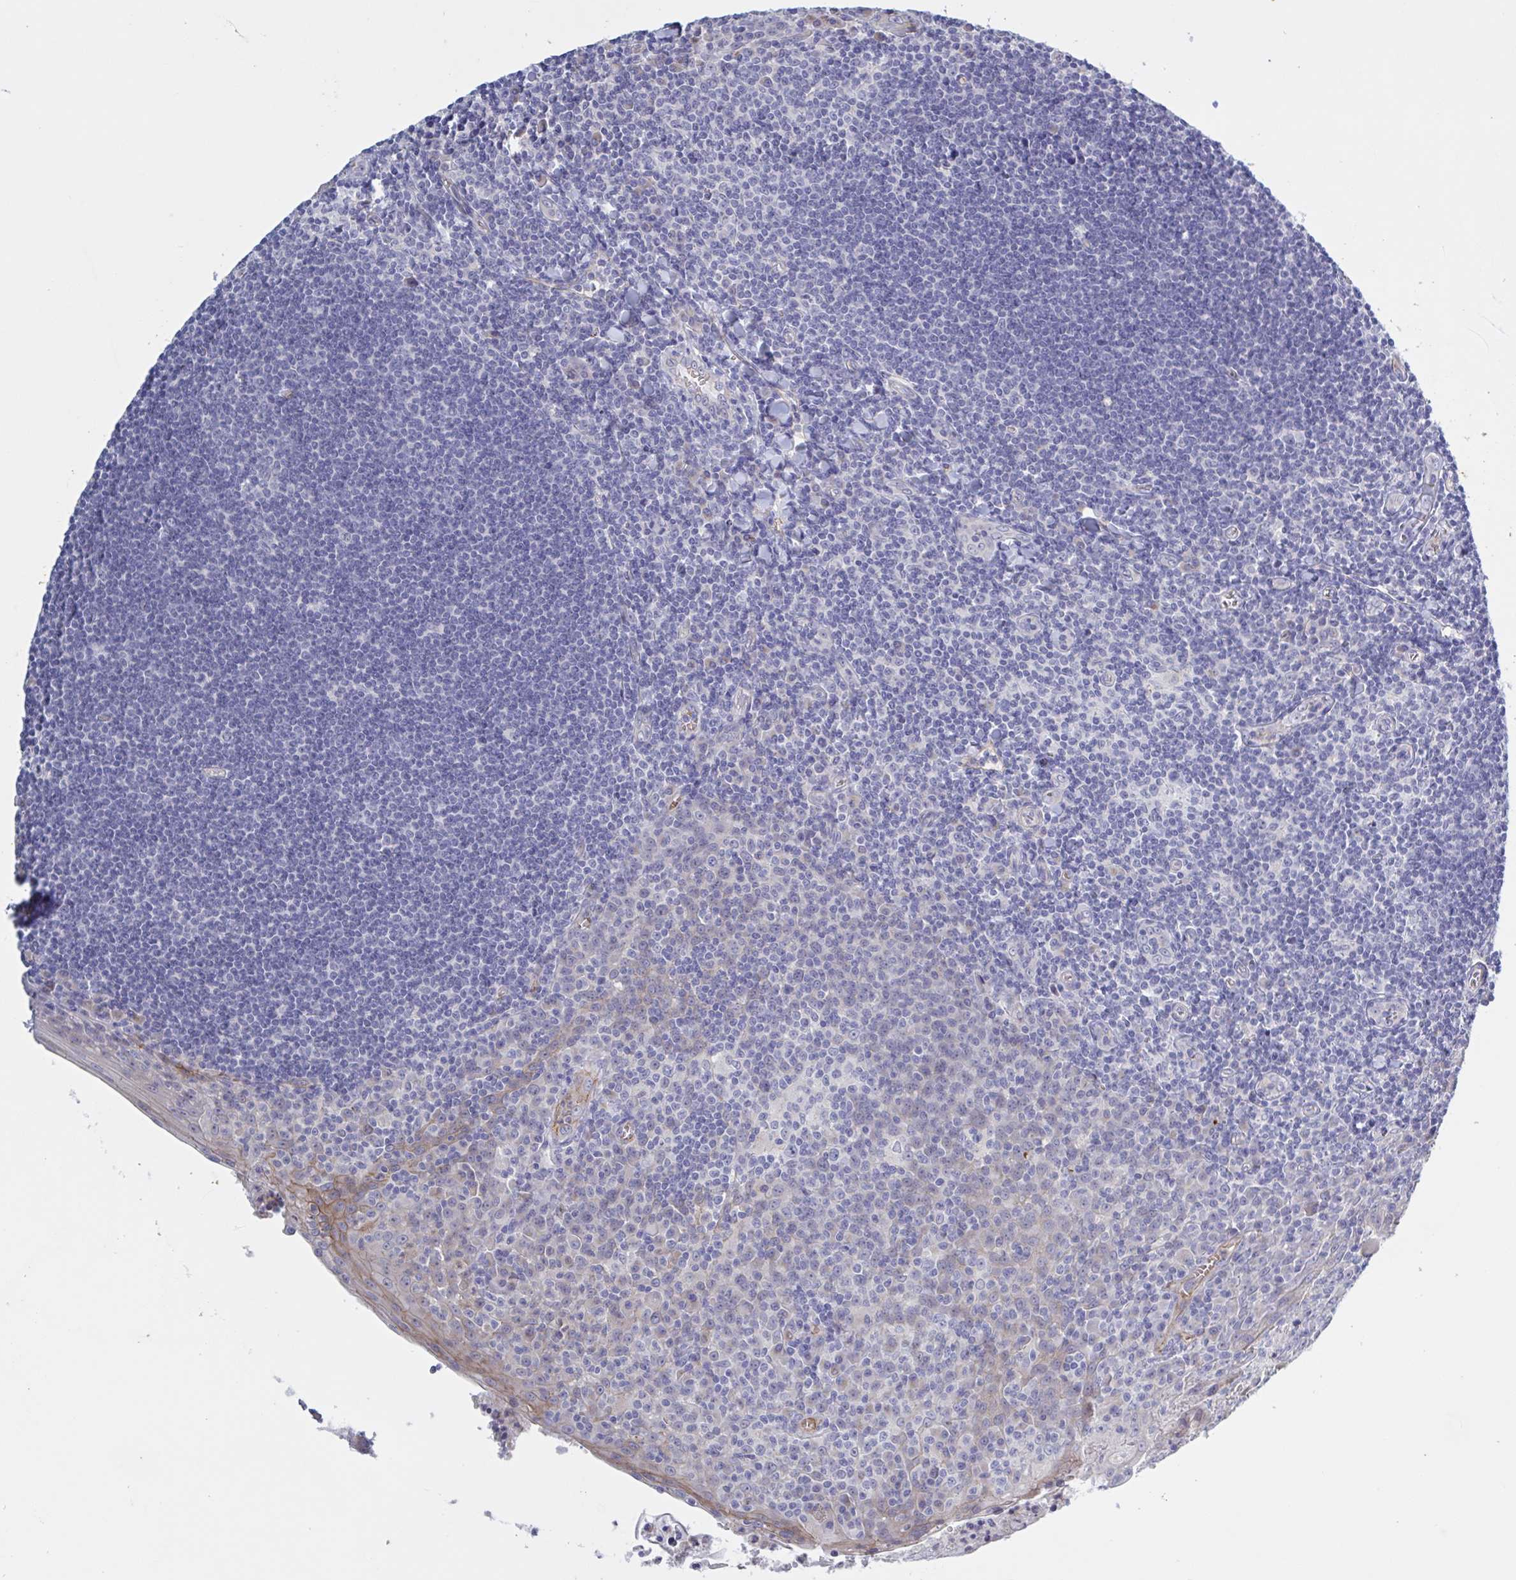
{"staining": {"intensity": "strong", "quantity": "<25%", "location": "cytoplasmic/membranous"}, "tissue": "tonsil", "cell_type": "Germinal center cells", "image_type": "normal", "snomed": [{"axis": "morphology", "description": "Normal tissue, NOS"}, {"axis": "topography", "description": "Tonsil"}], "caption": "Germinal center cells reveal medium levels of strong cytoplasmic/membranous positivity in about <25% of cells in unremarkable tonsil.", "gene": "ST14", "patient": {"sex": "male", "age": 27}}